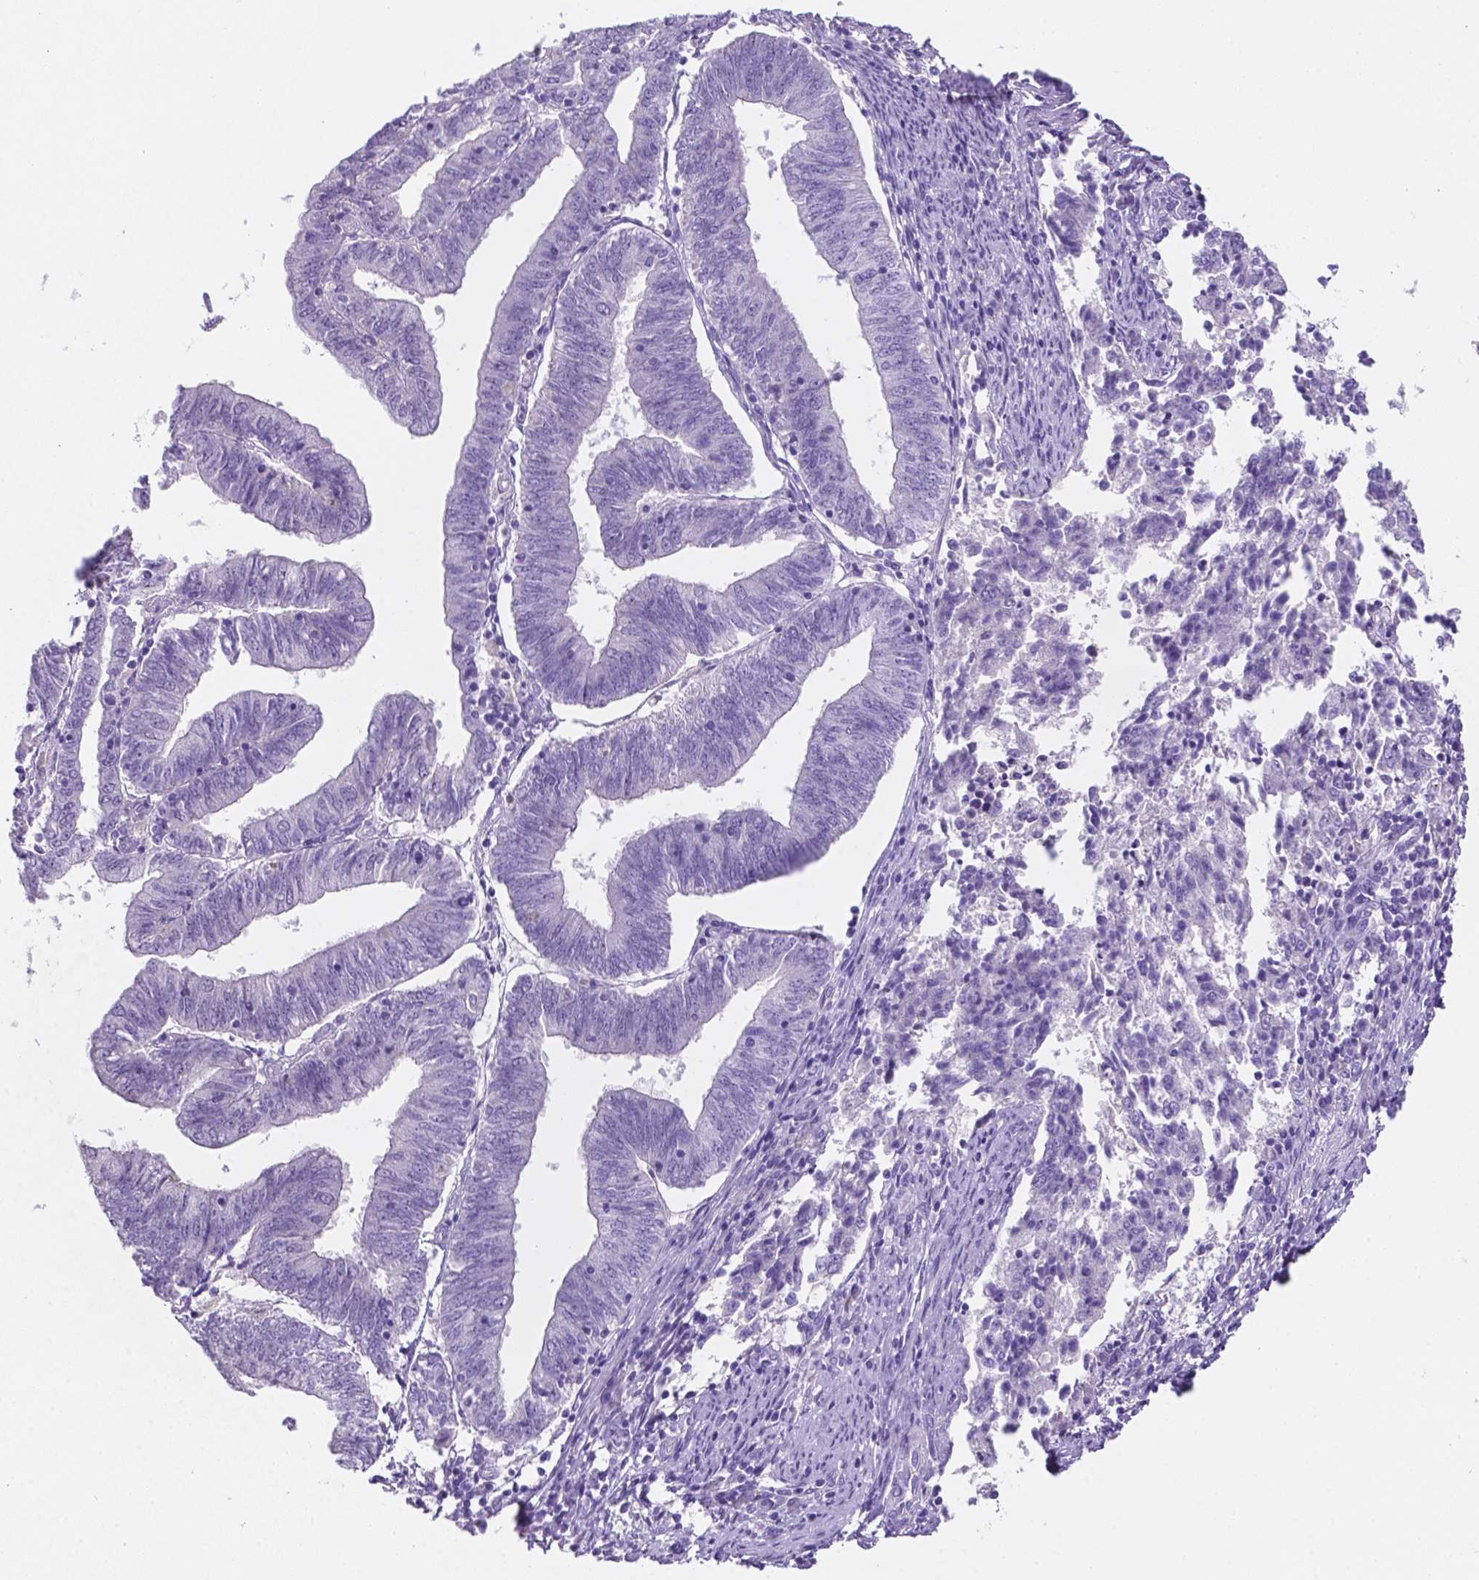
{"staining": {"intensity": "negative", "quantity": "none", "location": "none"}, "tissue": "endometrial cancer", "cell_type": "Tumor cells", "image_type": "cancer", "snomed": [{"axis": "morphology", "description": "Adenocarcinoma, NOS"}, {"axis": "topography", "description": "Endometrium"}], "caption": "Tumor cells show no significant expression in endometrial cancer.", "gene": "EBLN2", "patient": {"sex": "female", "age": 82}}